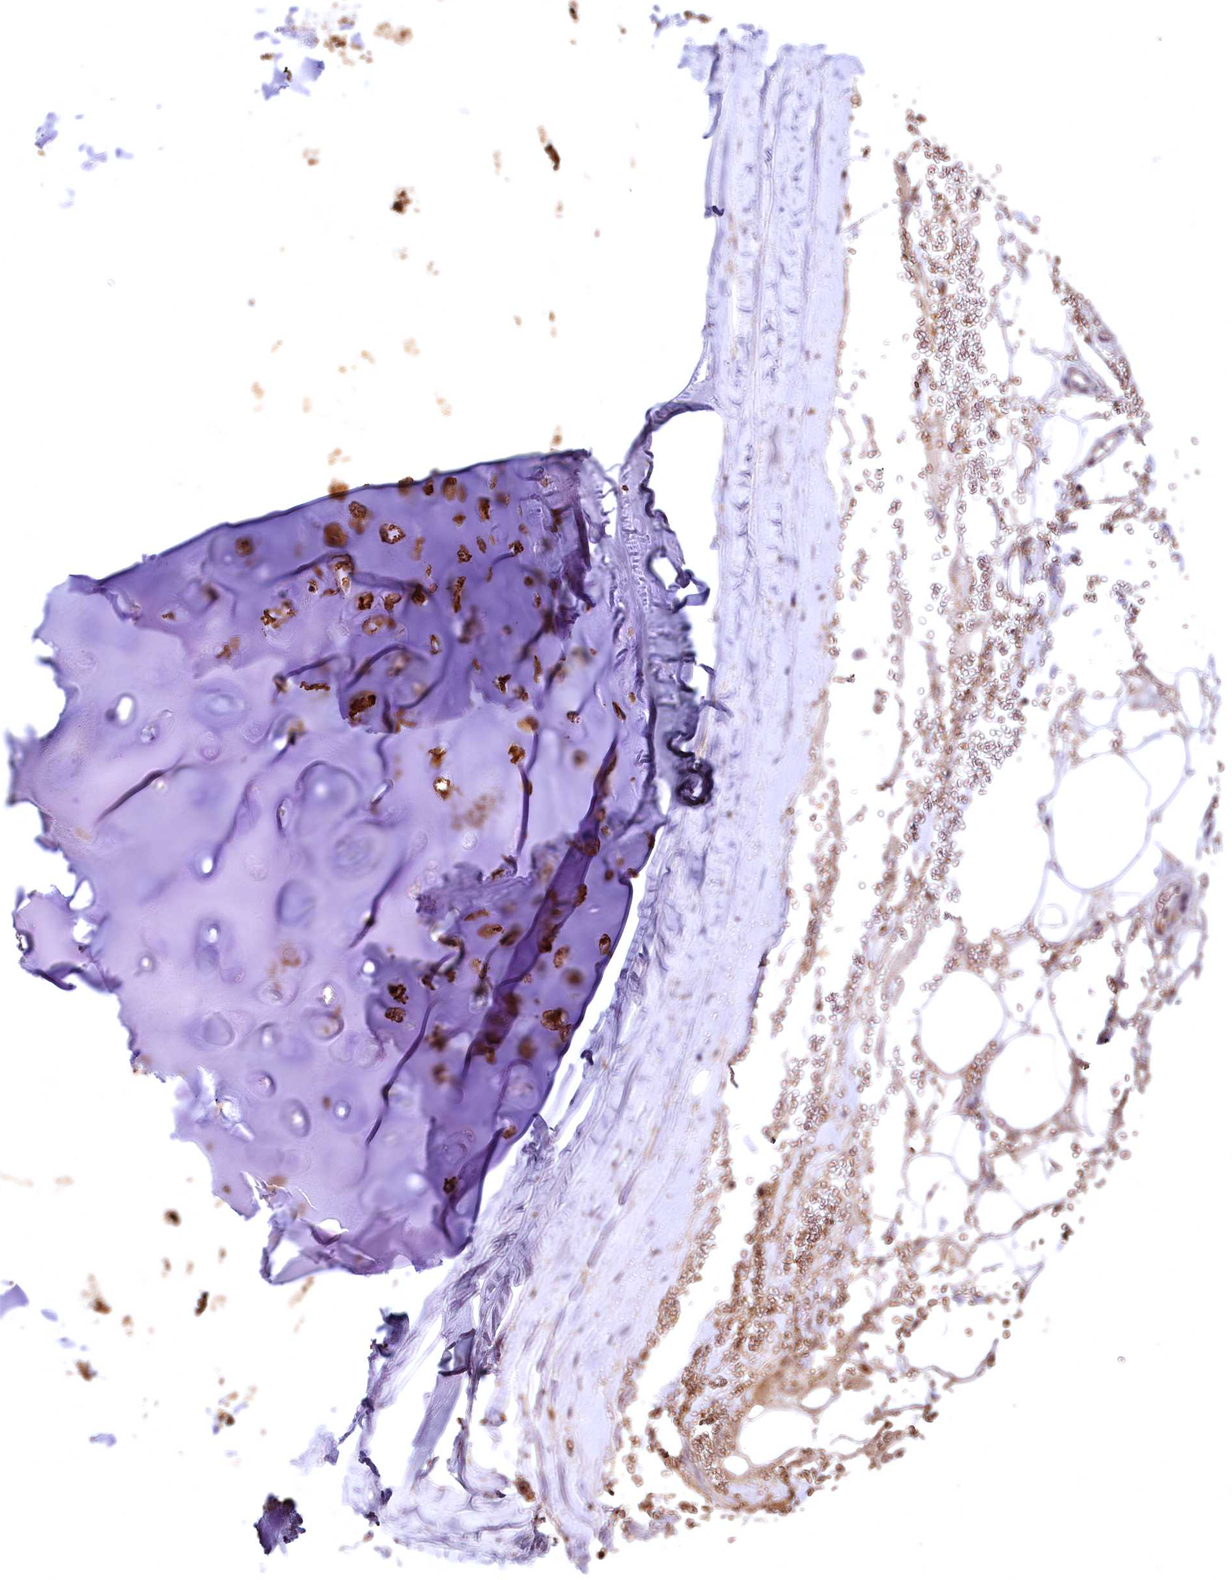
{"staining": {"intensity": "negative", "quantity": "none", "location": "none"}, "tissue": "adipose tissue", "cell_type": "Adipocytes", "image_type": "normal", "snomed": [{"axis": "morphology", "description": "Normal tissue, NOS"}, {"axis": "topography", "description": "Cartilage tissue"}], "caption": "Photomicrograph shows no protein positivity in adipocytes of unremarkable adipose tissue.", "gene": "SPTA1", "patient": {"sex": "female", "age": 63}}